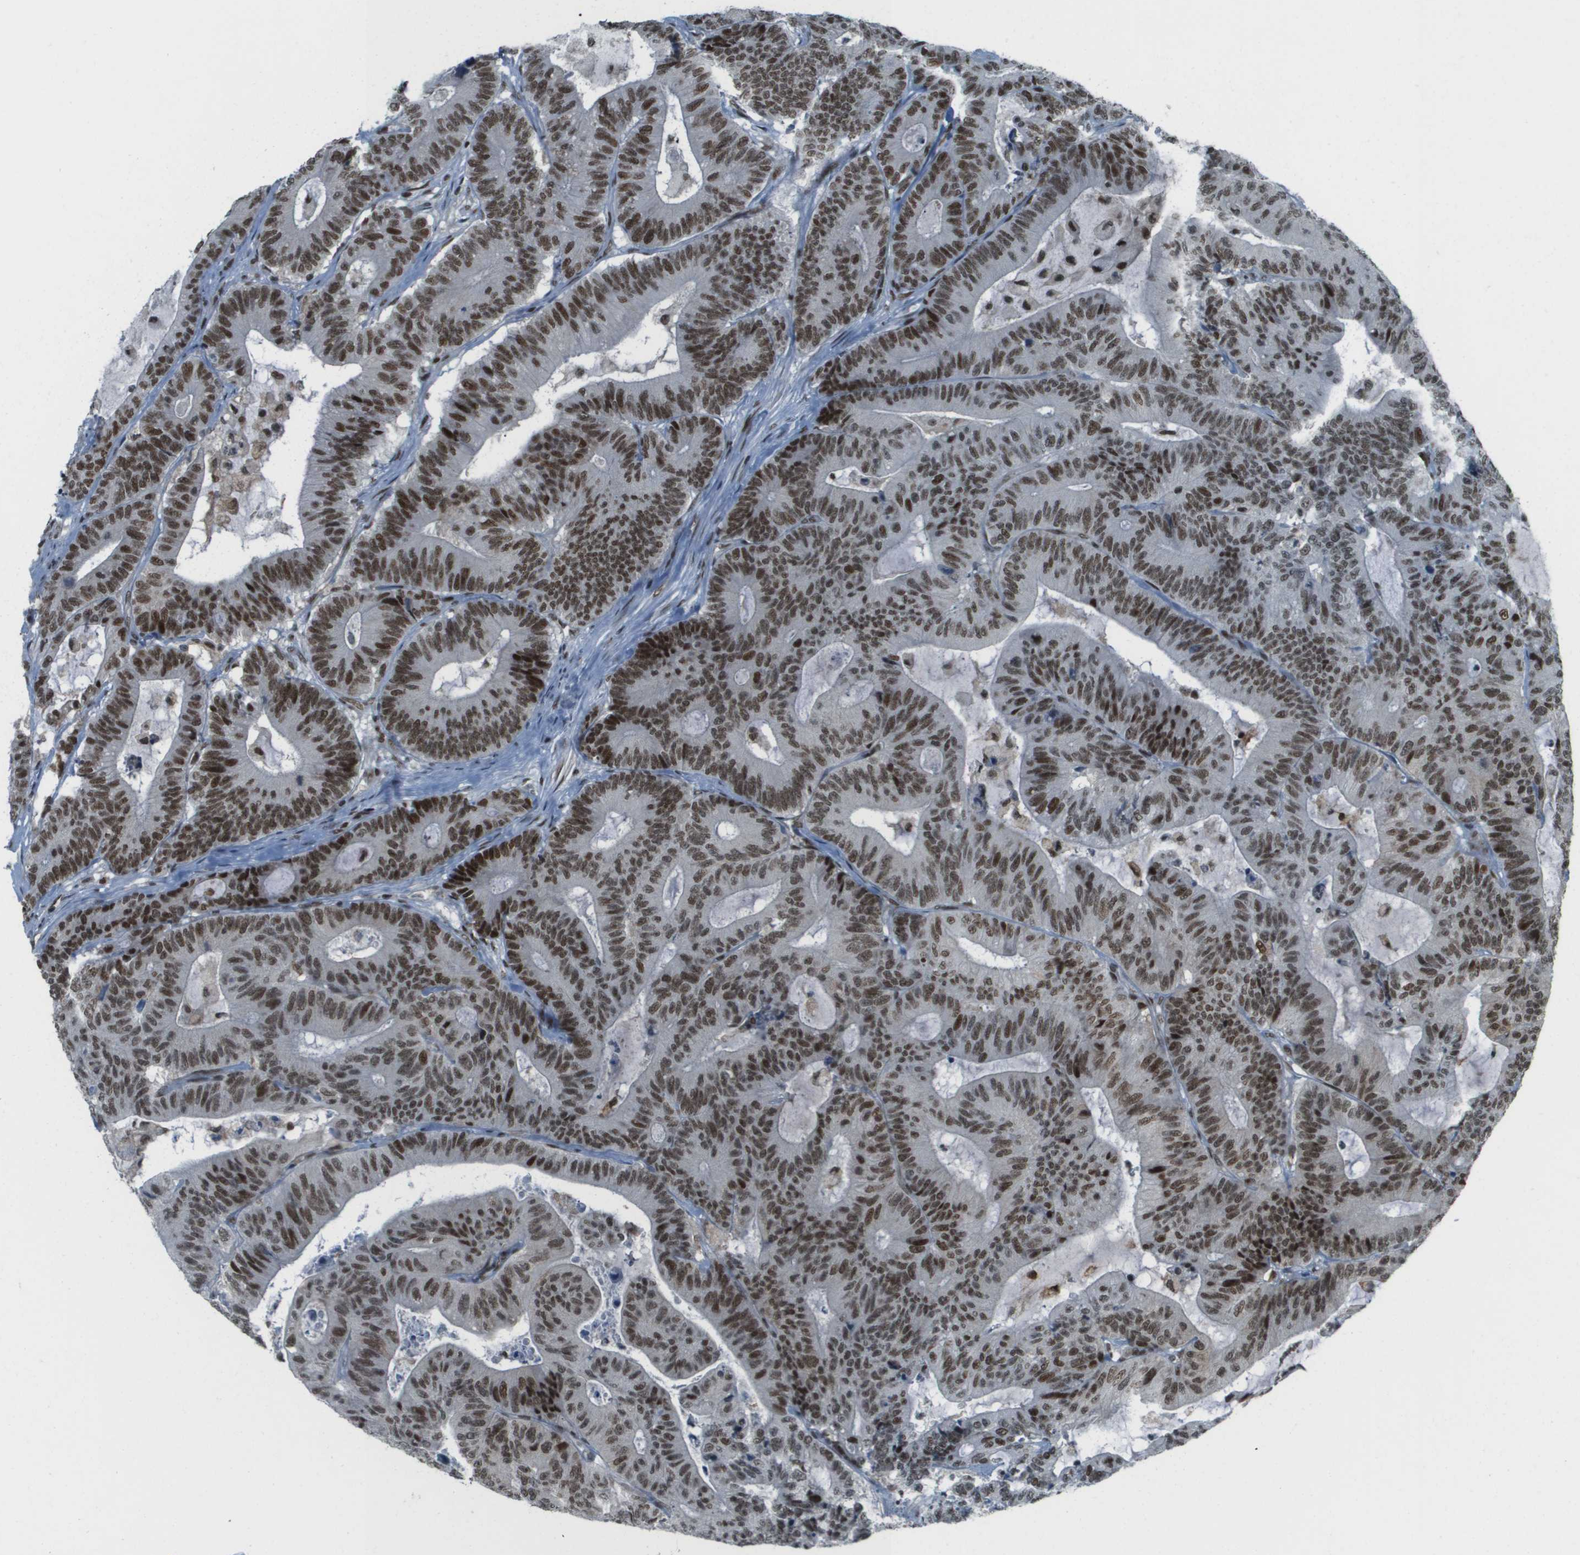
{"staining": {"intensity": "strong", "quantity": ">75%", "location": "nuclear"}, "tissue": "colorectal cancer", "cell_type": "Tumor cells", "image_type": "cancer", "snomed": [{"axis": "morphology", "description": "Adenocarcinoma, NOS"}, {"axis": "topography", "description": "Colon"}], "caption": "This is a photomicrograph of immunohistochemistry (IHC) staining of colorectal cancer (adenocarcinoma), which shows strong expression in the nuclear of tumor cells.", "gene": "IRF7", "patient": {"sex": "female", "age": 84}}